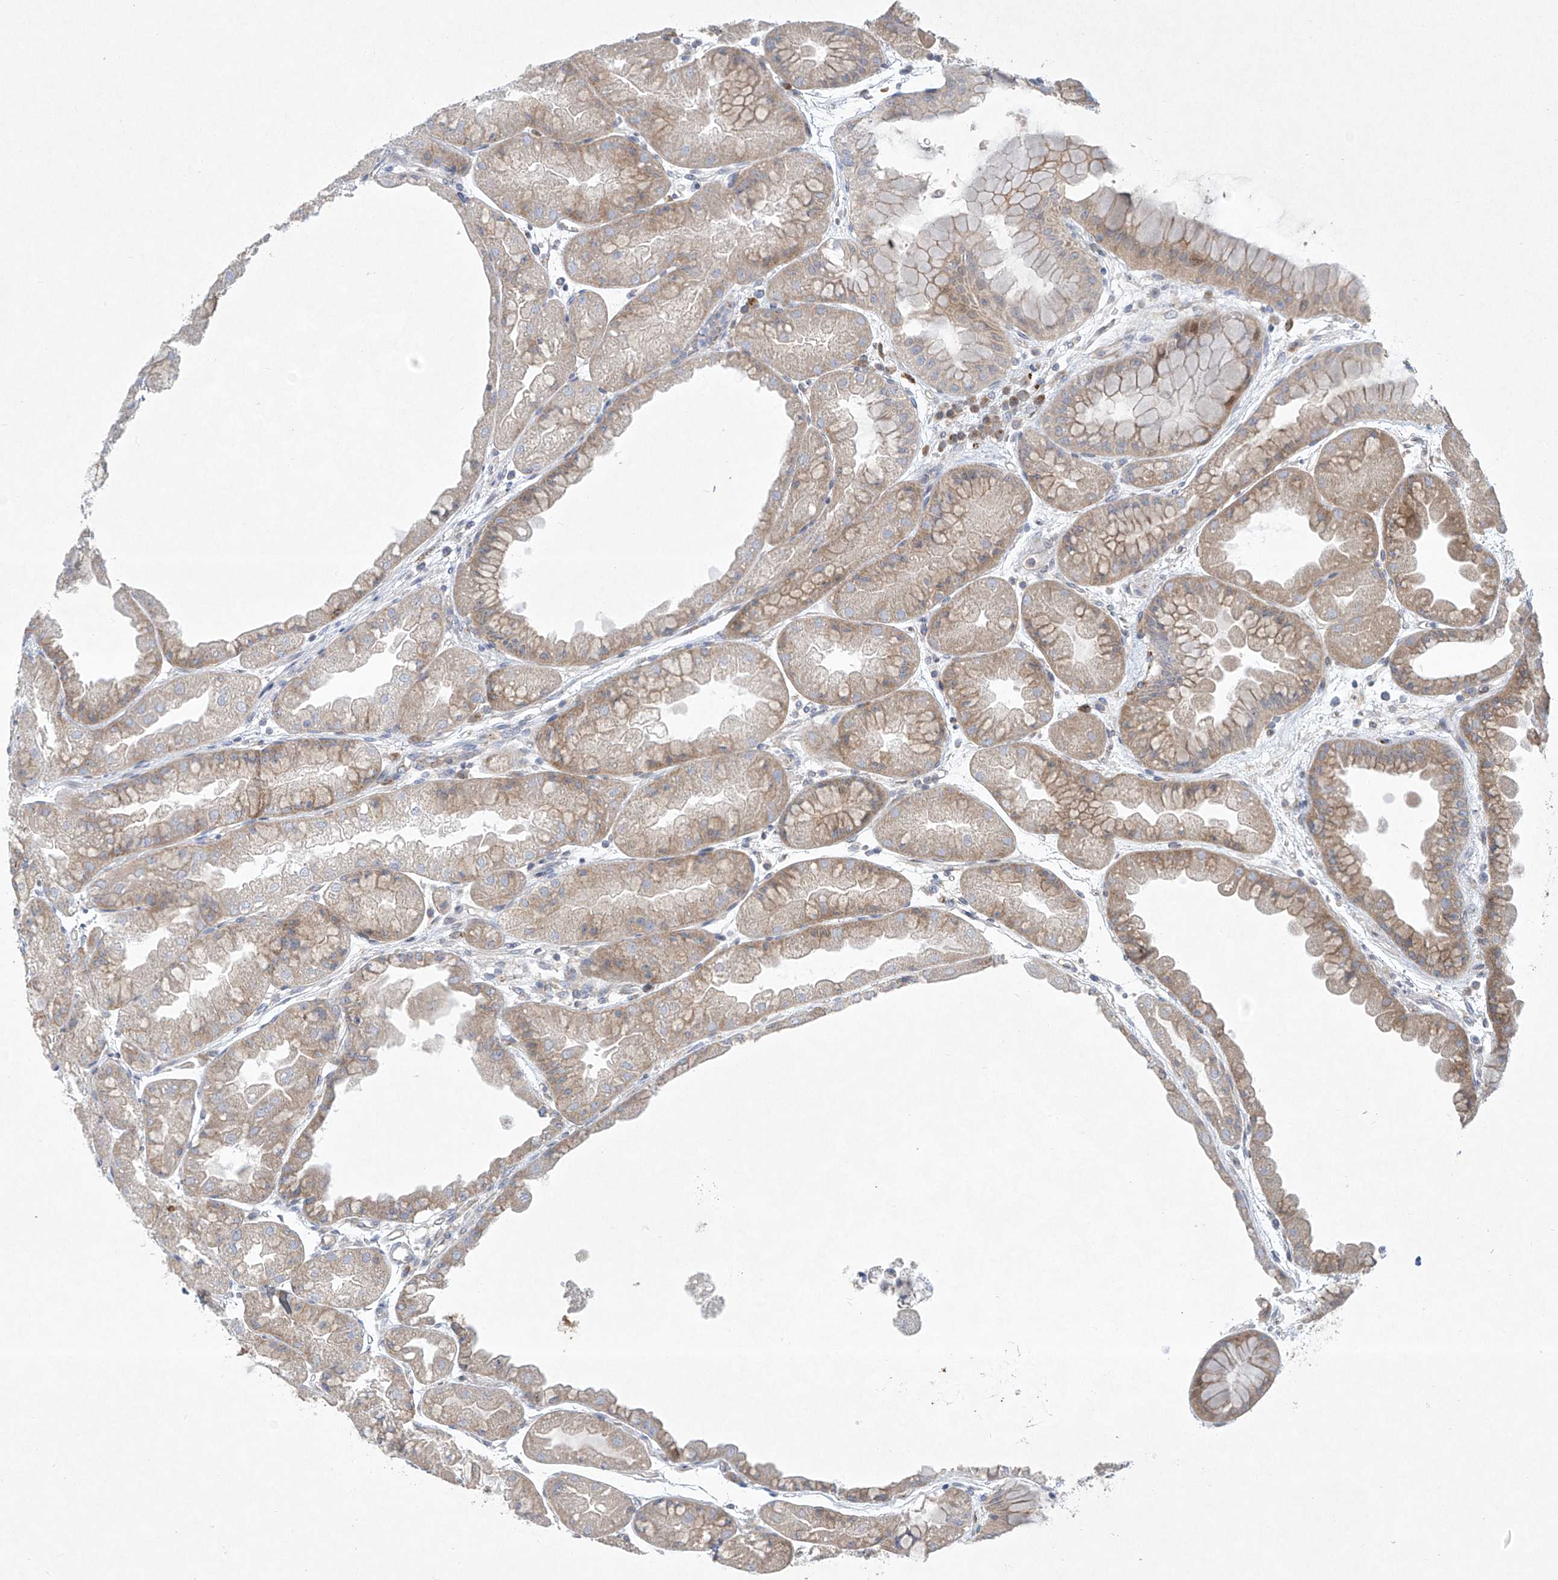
{"staining": {"intensity": "moderate", "quantity": ">75%", "location": "cytoplasmic/membranous"}, "tissue": "stomach", "cell_type": "Glandular cells", "image_type": "normal", "snomed": [{"axis": "morphology", "description": "Normal tissue, NOS"}, {"axis": "topography", "description": "Stomach, upper"}], "caption": "The micrograph exhibits immunohistochemical staining of normal stomach. There is moderate cytoplasmic/membranous positivity is identified in approximately >75% of glandular cells. The protein of interest is stained brown, and the nuclei are stained in blue (DAB (3,3'-diaminobenzidine) IHC with brightfield microscopy, high magnification).", "gene": "TJAP1", "patient": {"sex": "male", "age": 47}}